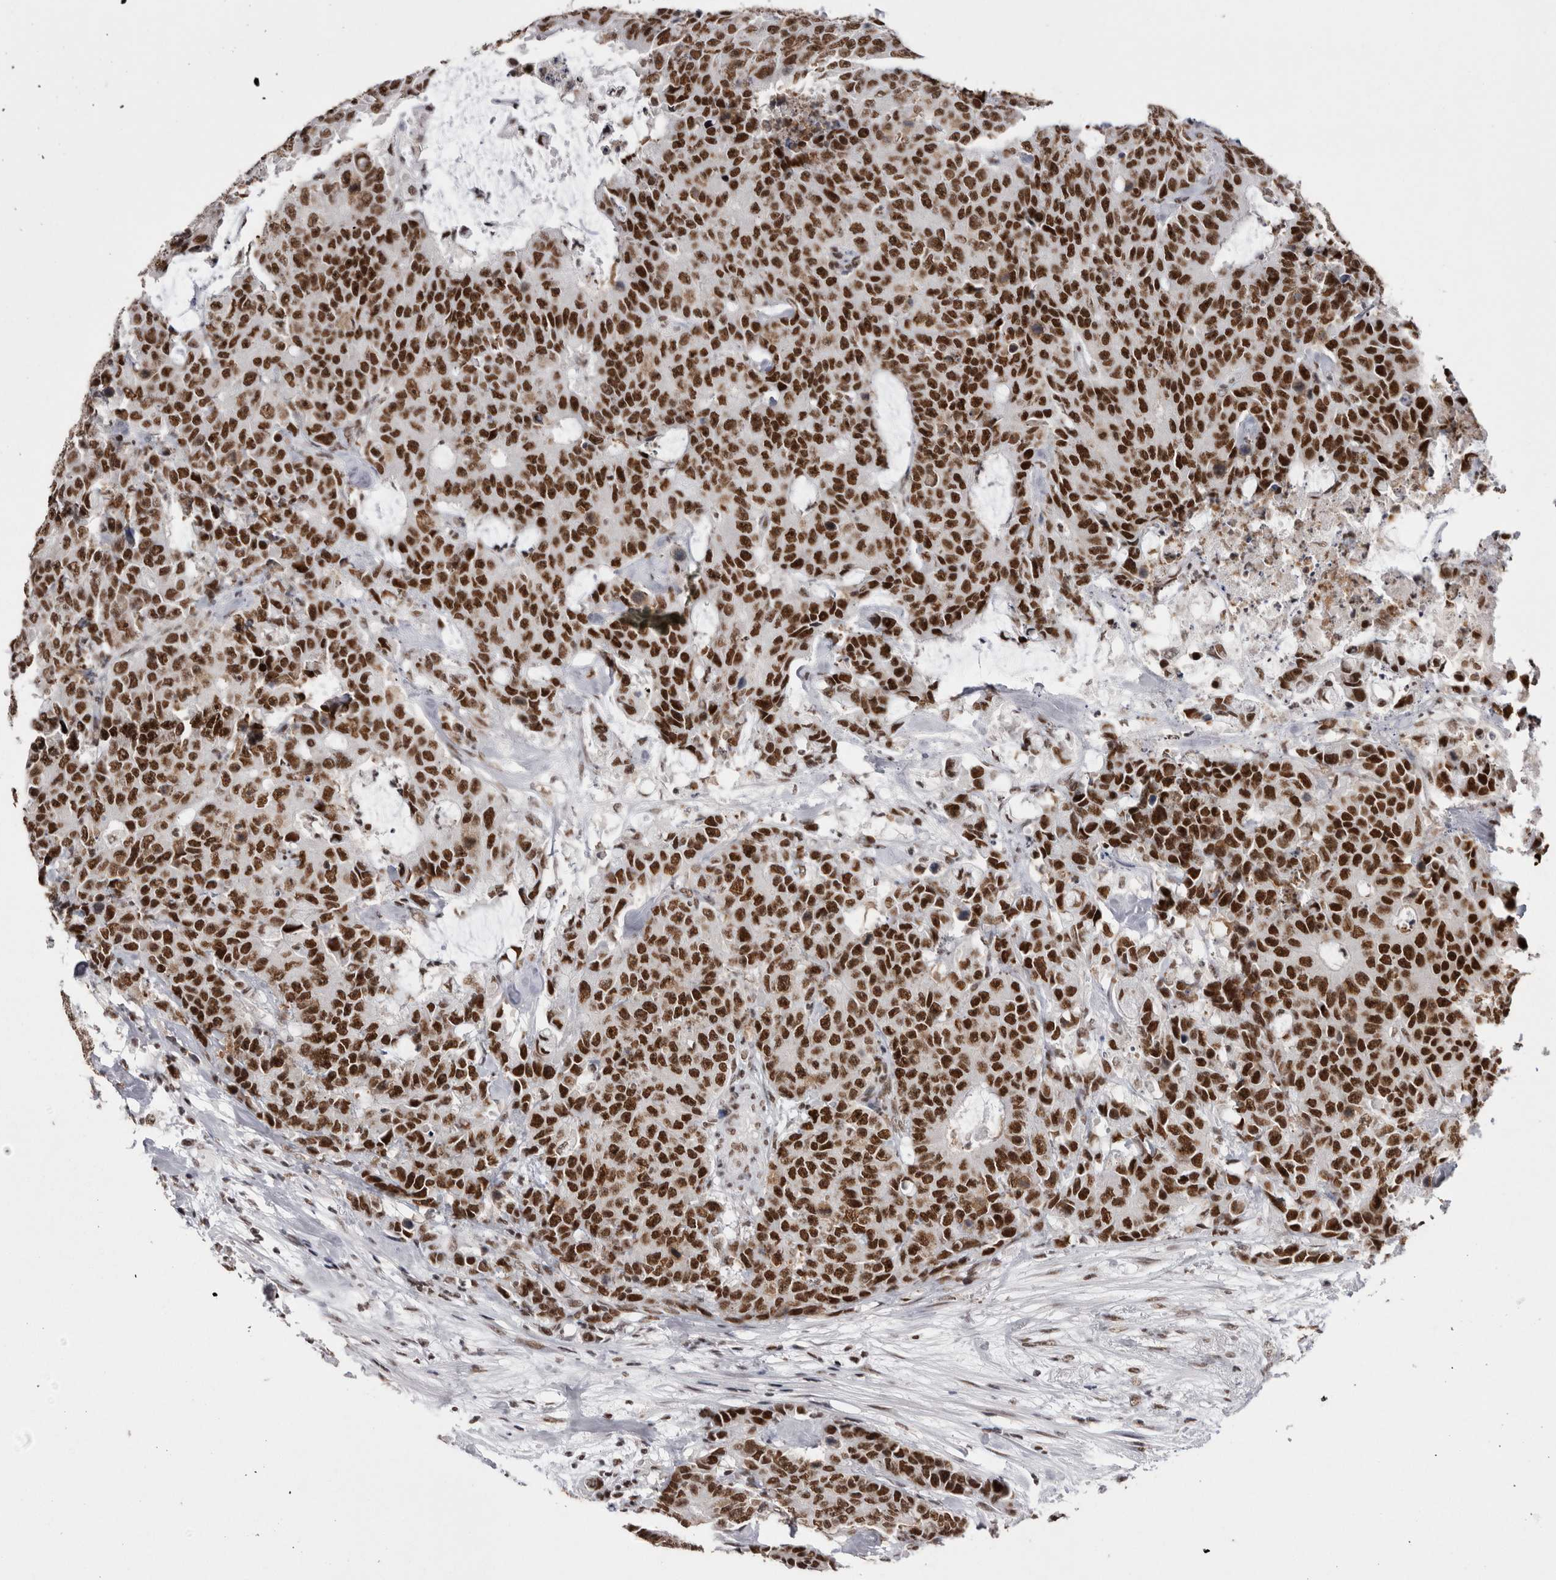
{"staining": {"intensity": "strong", "quantity": ">75%", "location": "nuclear"}, "tissue": "colorectal cancer", "cell_type": "Tumor cells", "image_type": "cancer", "snomed": [{"axis": "morphology", "description": "Adenocarcinoma, NOS"}, {"axis": "topography", "description": "Colon"}], "caption": "Protein analysis of colorectal cancer tissue reveals strong nuclear staining in about >75% of tumor cells.", "gene": "SMC1A", "patient": {"sex": "female", "age": 86}}